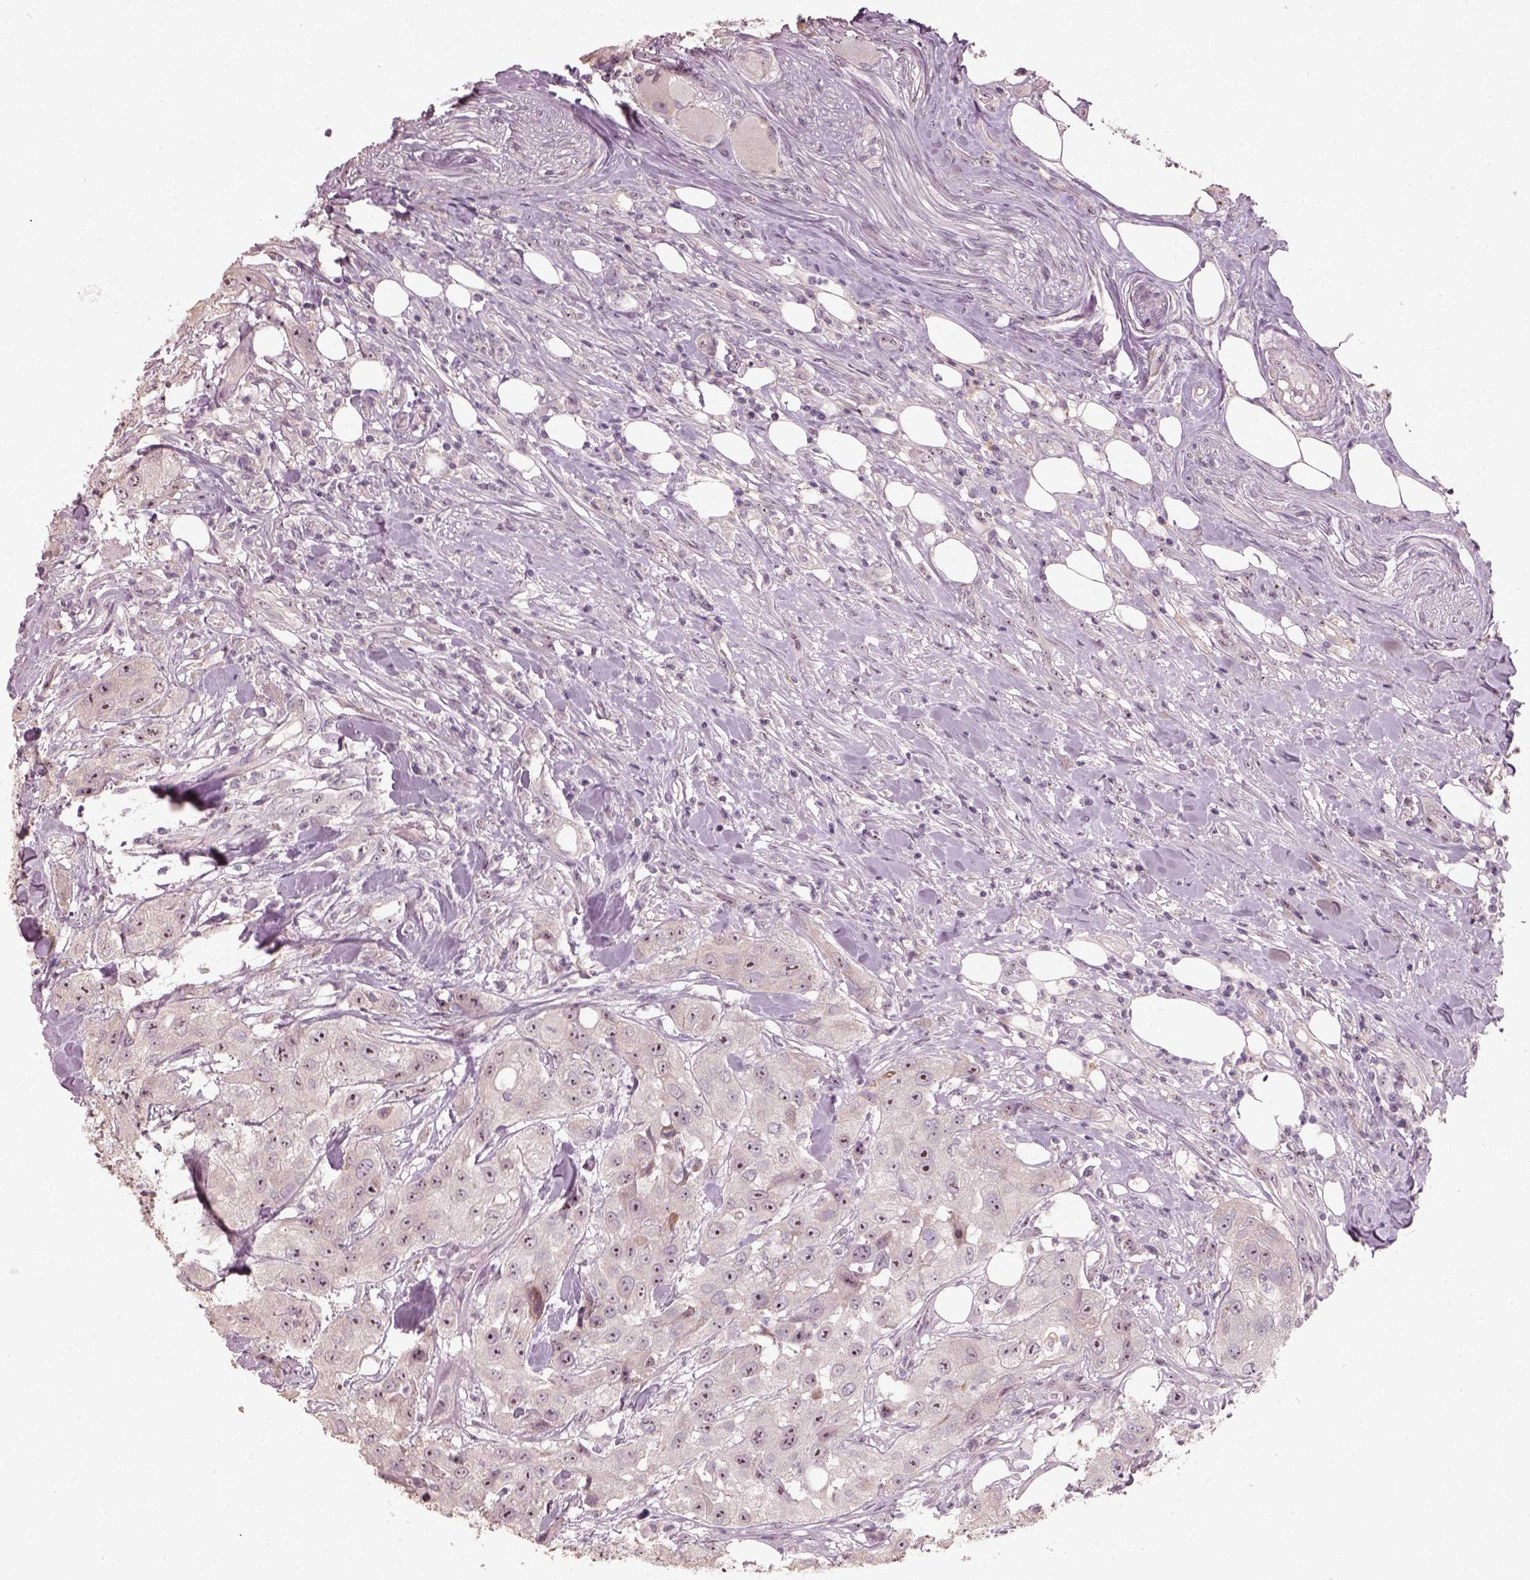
{"staining": {"intensity": "weak", "quantity": ">75%", "location": "nuclear"}, "tissue": "urothelial cancer", "cell_type": "Tumor cells", "image_type": "cancer", "snomed": [{"axis": "morphology", "description": "Urothelial carcinoma, High grade"}, {"axis": "topography", "description": "Urinary bladder"}], "caption": "IHC photomicrograph of neoplastic tissue: urothelial cancer stained using immunohistochemistry demonstrates low levels of weak protein expression localized specifically in the nuclear of tumor cells, appearing as a nuclear brown color.", "gene": "CDS1", "patient": {"sex": "male", "age": 79}}